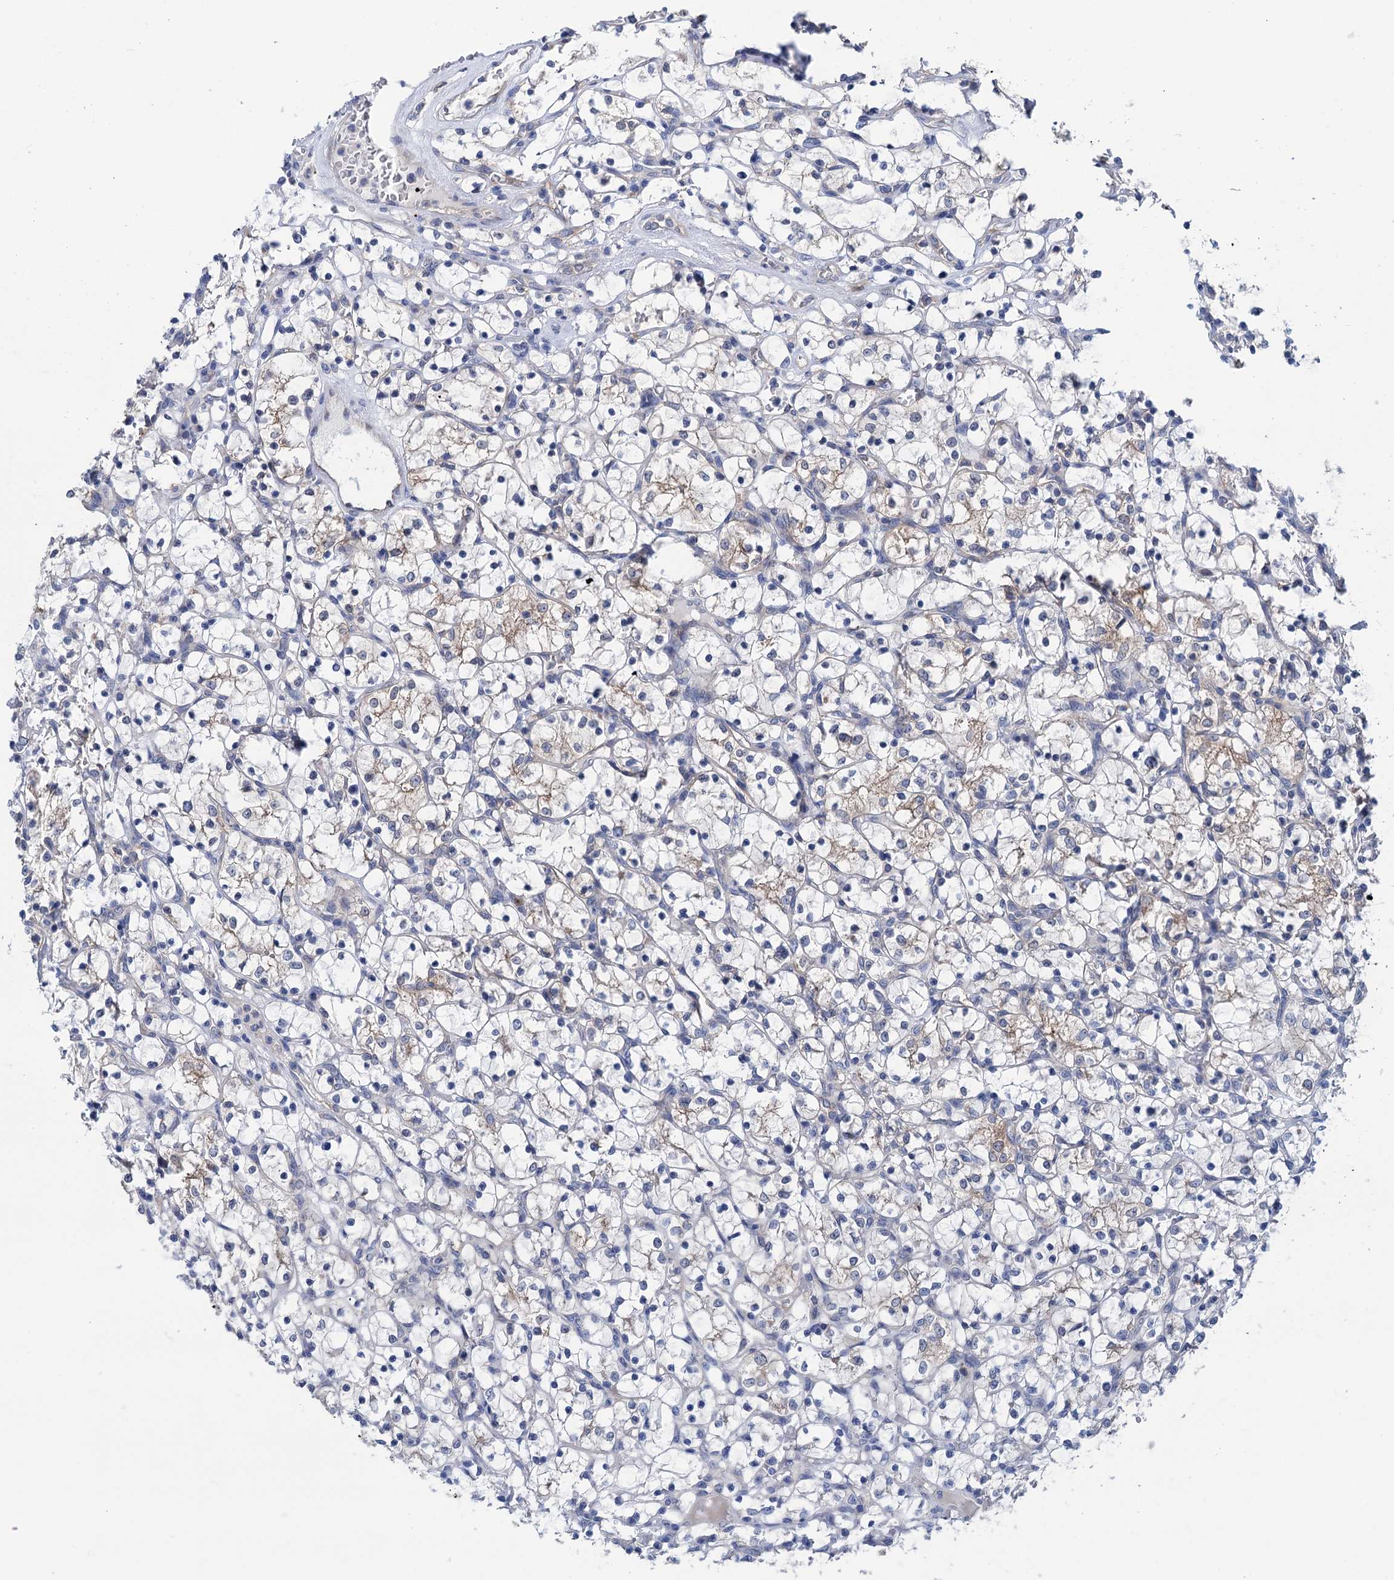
{"staining": {"intensity": "weak", "quantity": "<25%", "location": "cytoplasmic/membranous"}, "tissue": "renal cancer", "cell_type": "Tumor cells", "image_type": "cancer", "snomed": [{"axis": "morphology", "description": "Adenocarcinoma, NOS"}, {"axis": "topography", "description": "Kidney"}], "caption": "Renal cancer was stained to show a protein in brown. There is no significant expression in tumor cells.", "gene": "ZNRD2", "patient": {"sex": "female", "age": 69}}